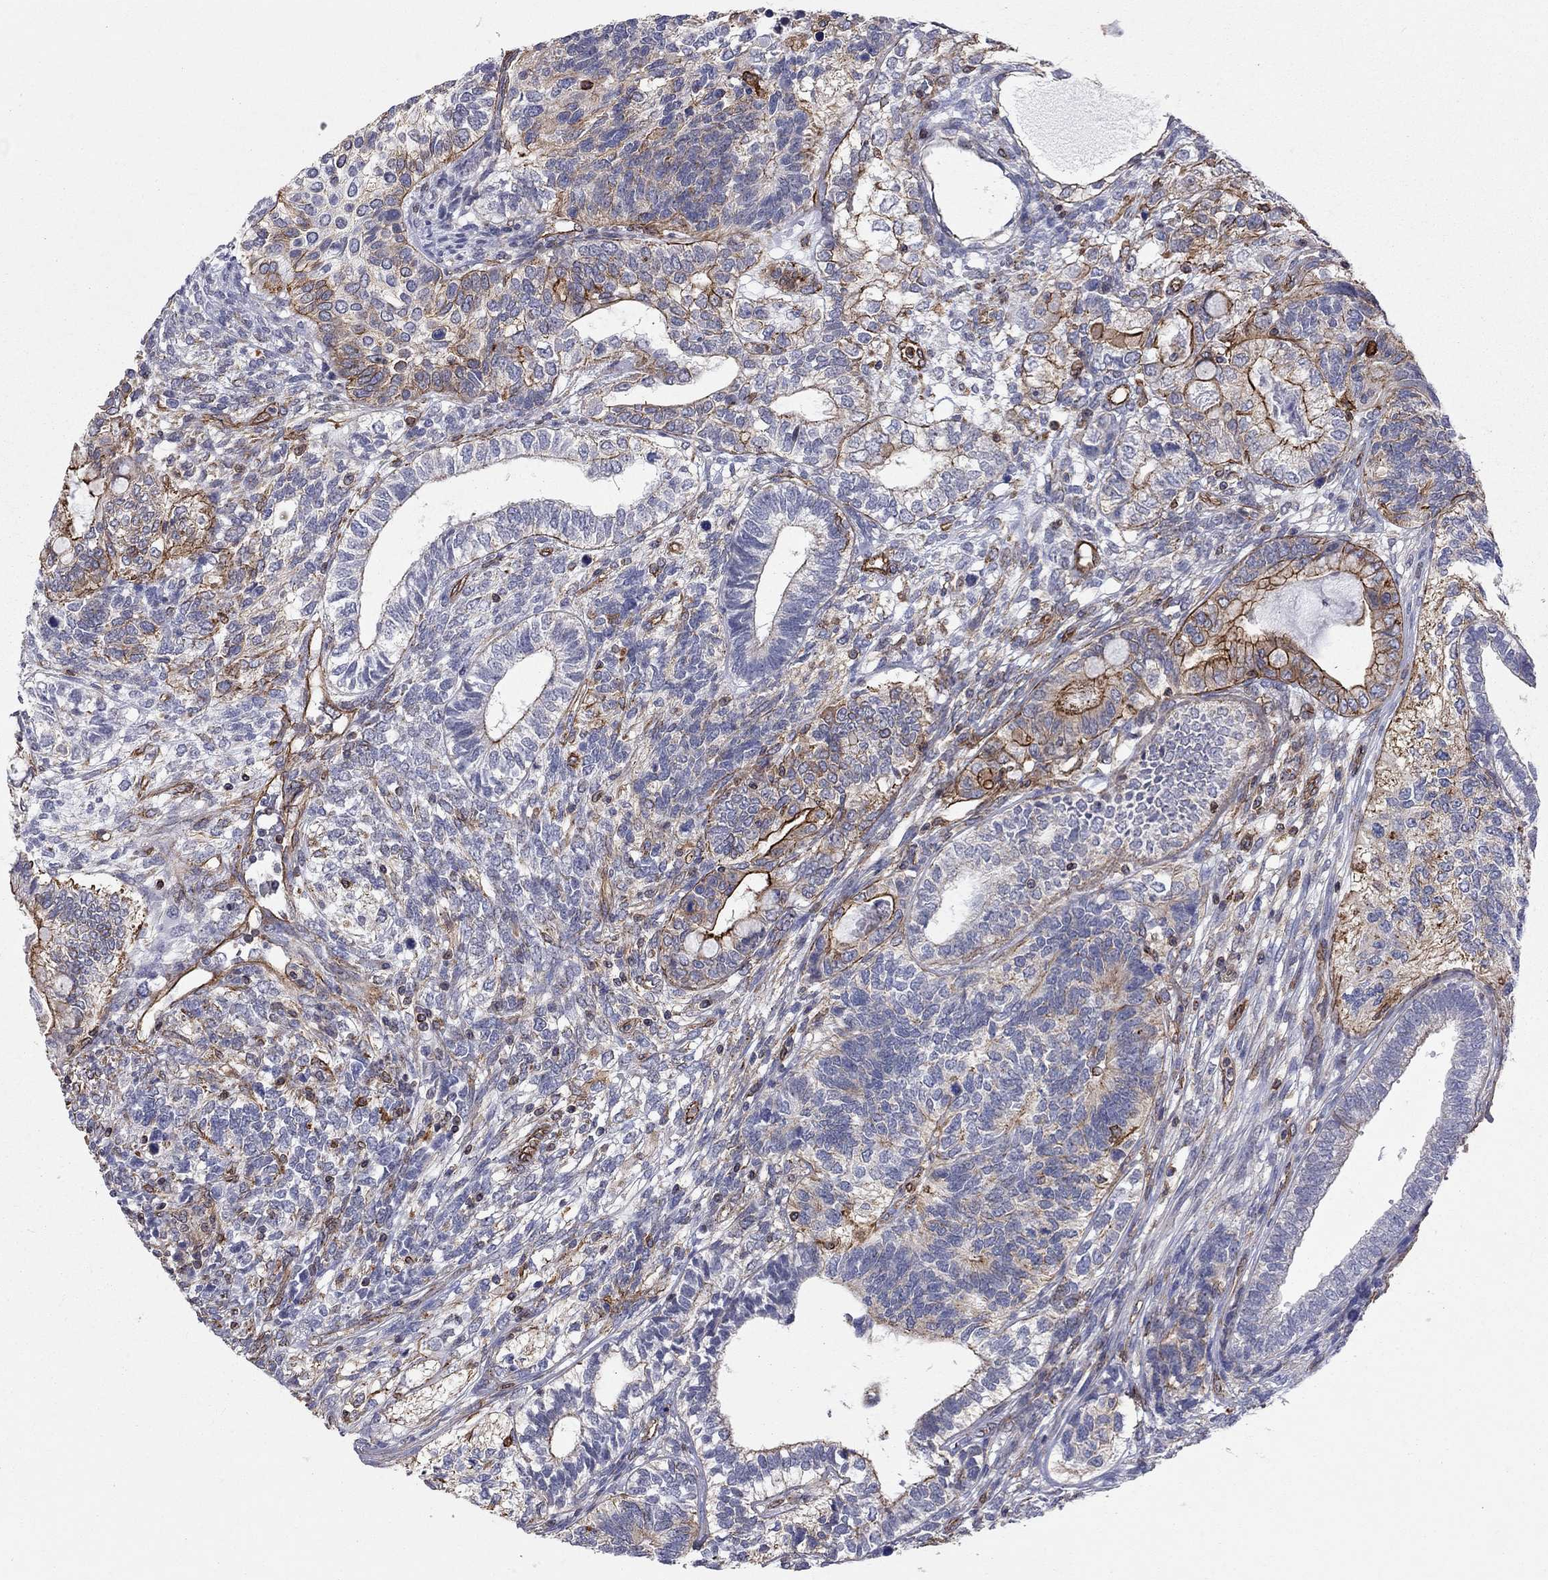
{"staining": {"intensity": "strong", "quantity": "<25%", "location": "cytoplasmic/membranous"}, "tissue": "testis cancer", "cell_type": "Tumor cells", "image_type": "cancer", "snomed": [{"axis": "morphology", "description": "Seminoma, NOS"}, {"axis": "morphology", "description": "Carcinoma, Embryonal, NOS"}, {"axis": "topography", "description": "Testis"}], "caption": "Protein expression analysis of seminoma (testis) reveals strong cytoplasmic/membranous positivity in approximately <25% of tumor cells. The staining was performed using DAB (3,3'-diaminobenzidine), with brown indicating positive protein expression. Nuclei are stained blue with hematoxylin.", "gene": "BICDL2", "patient": {"sex": "male", "age": 41}}